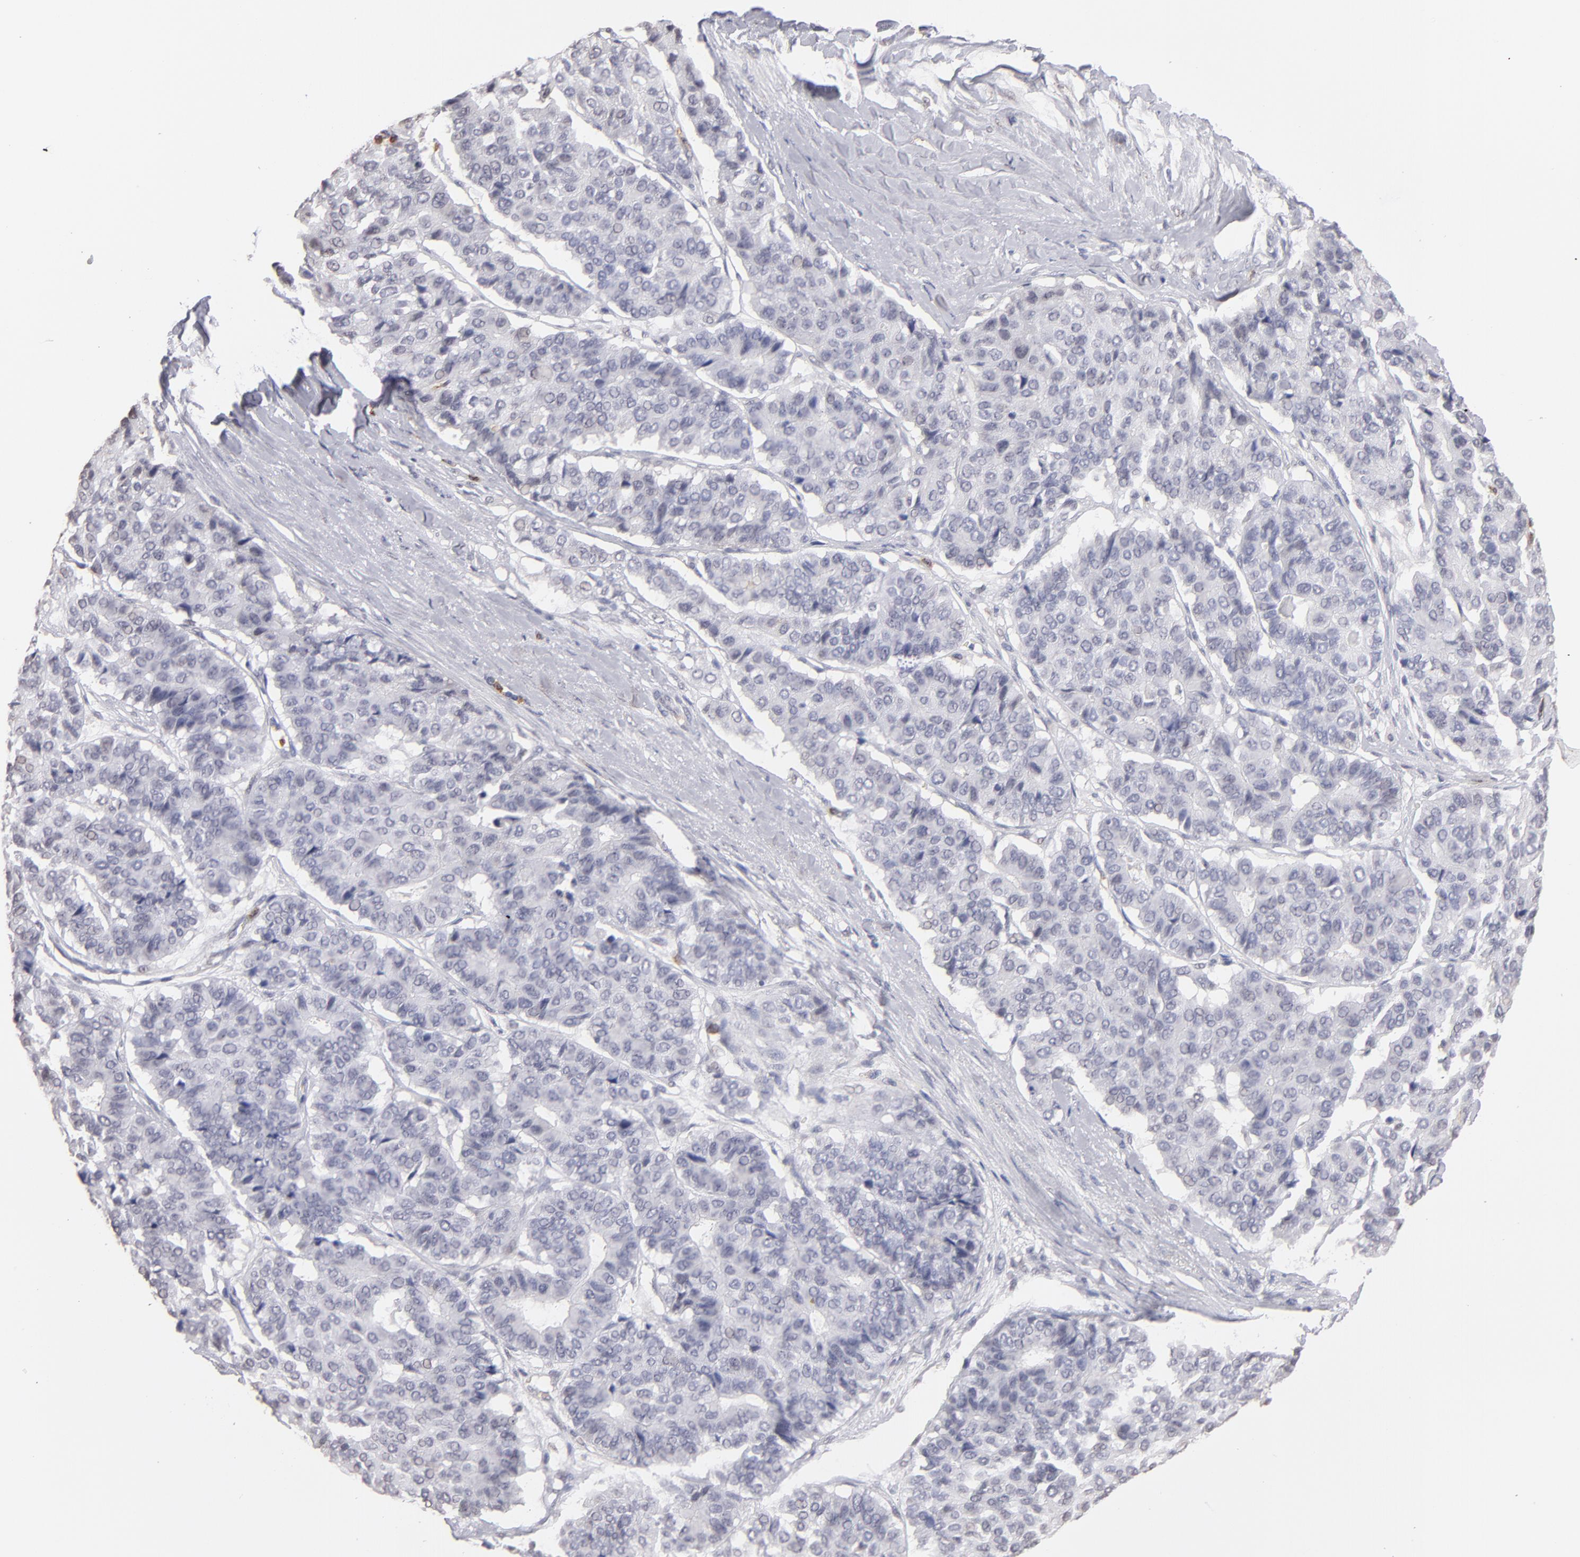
{"staining": {"intensity": "negative", "quantity": "none", "location": "none"}, "tissue": "pancreatic cancer", "cell_type": "Tumor cells", "image_type": "cancer", "snomed": [{"axis": "morphology", "description": "Adenocarcinoma, NOS"}, {"axis": "topography", "description": "Pancreas"}], "caption": "Photomicrograph shows no protein staining in tumor cells of pancreatic cancer (adenocarcinoma) tissue.", "gene": "MGAM", "patient": {"sex": "male", "age": 50}}